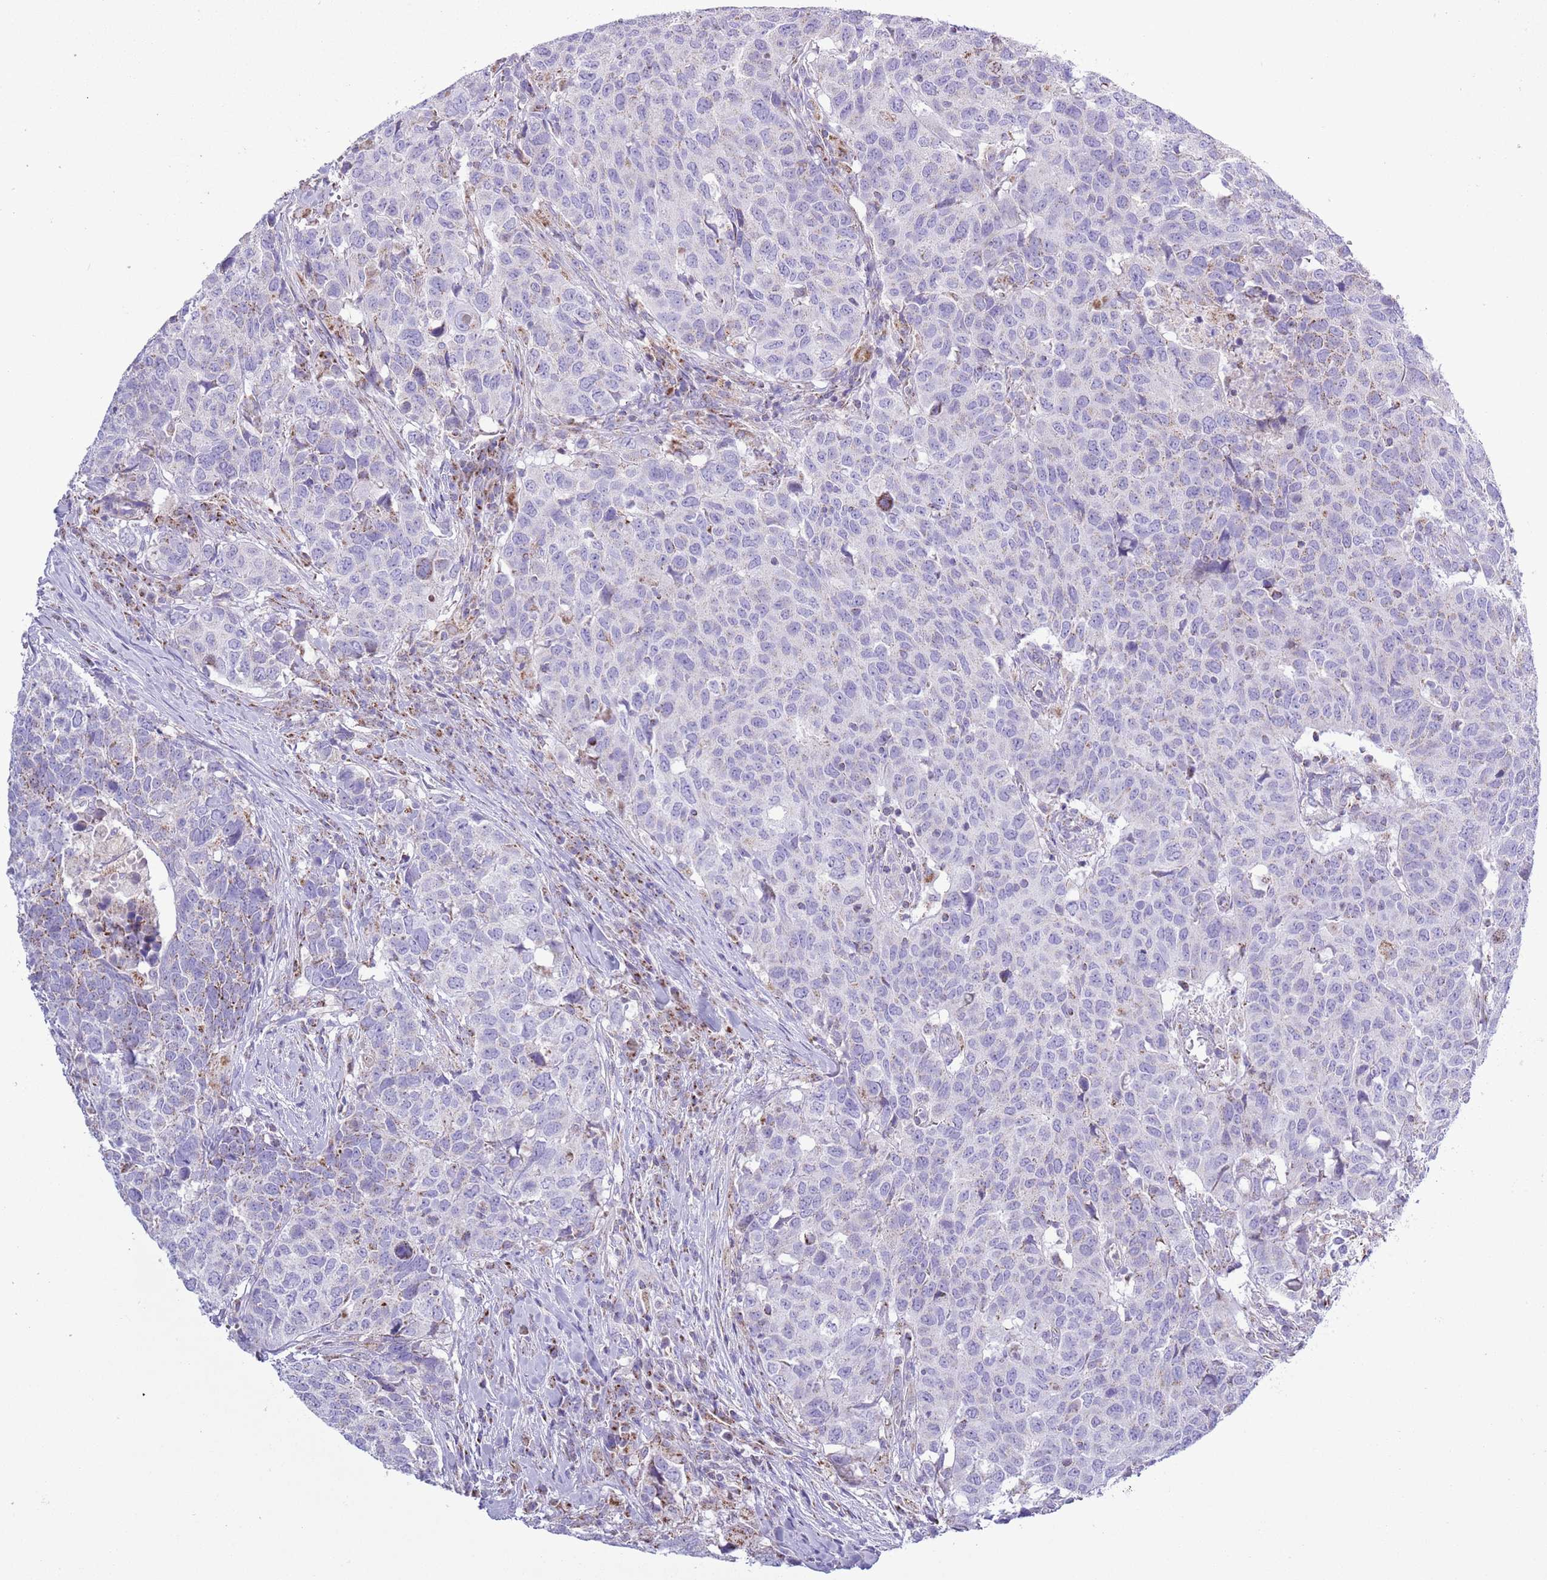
{"staining": {"intensity": "negative", "quantity": "none", "location": "none"}, "tissue": "head and neck cancer", "cell_type": "Tumor cells", "image_type": "cancer", "snomed": [{"axis": "morphology", "description": "Normal tissue, NOS"}, {"axis": "morphology", "description": "Squamous cell carcinoma, NOS"}, {"axis": "topography", "description": "Skeletal muscle"}, {"axis": "topography", "description": "Vascular tissue"}, {"axis": "topography", "description": "Peripheral nerve tissue"}, {"axis": "topography", "description": "Head-Neck"}], "caption": "Immunohistochemical staining of squamous cell carcinoma (head and neck) reveals no significant positivity in tumor cells.", "gene": "ATP6V1B1", "patient": {"sex": "male", "age": 66}}